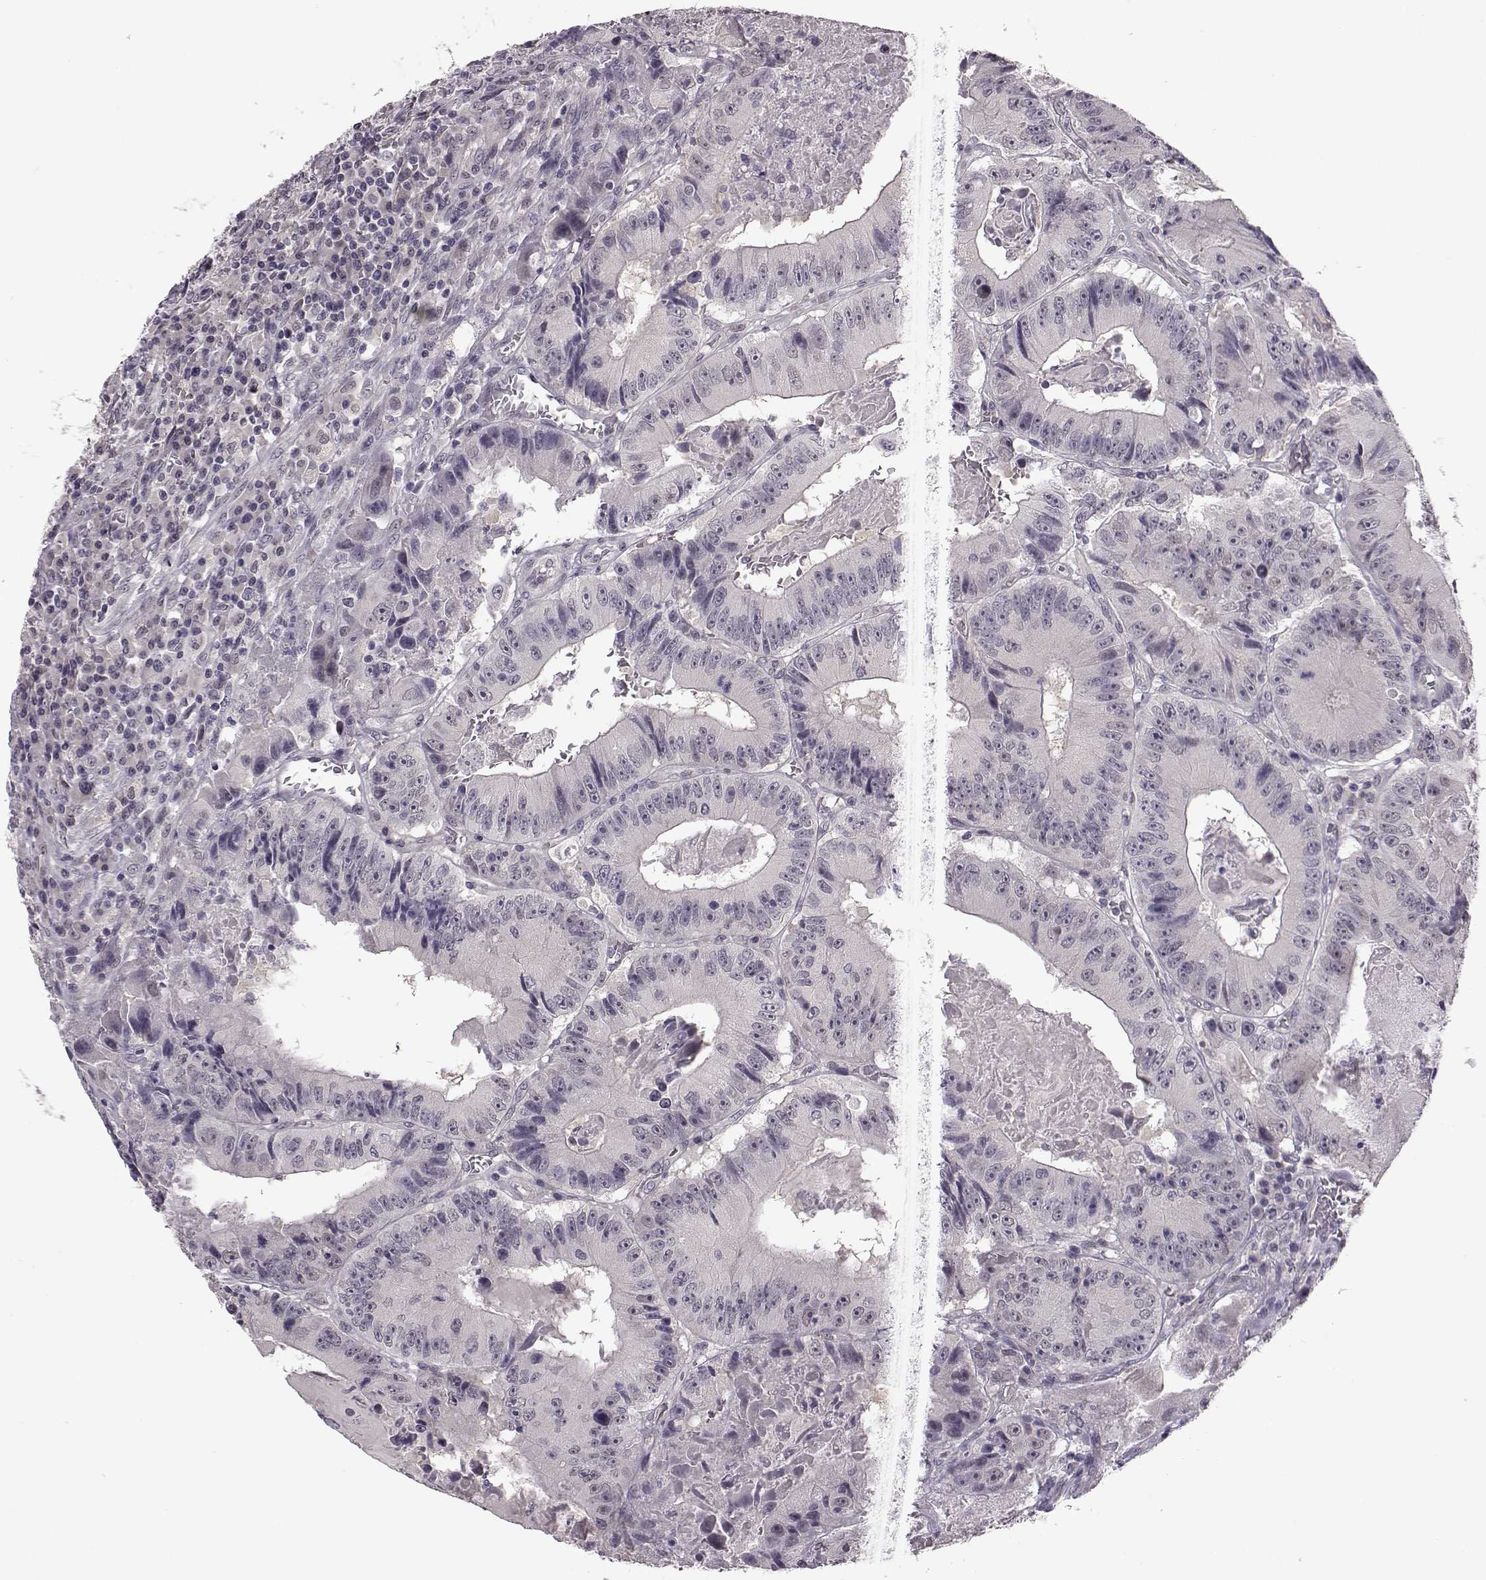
{"staining": {"intensity": "negative", "quantity": "none", "location": "none"}, "tissue": "colorectal cancer", "cell_type": "Tumor cells", "image_type": "cancer", "snomed": [{"axis": "morphology", "description": "Adenocarcinoma, NOS"}, {"axis": "topography", "description": "Colon"}], "caption": "A micrograph of human colorectal cancer (adenocarcinoma) is negative for staining in tumor cells.", "gene": "C10orf62", "patient": {"sex": "female", "age": 86}}